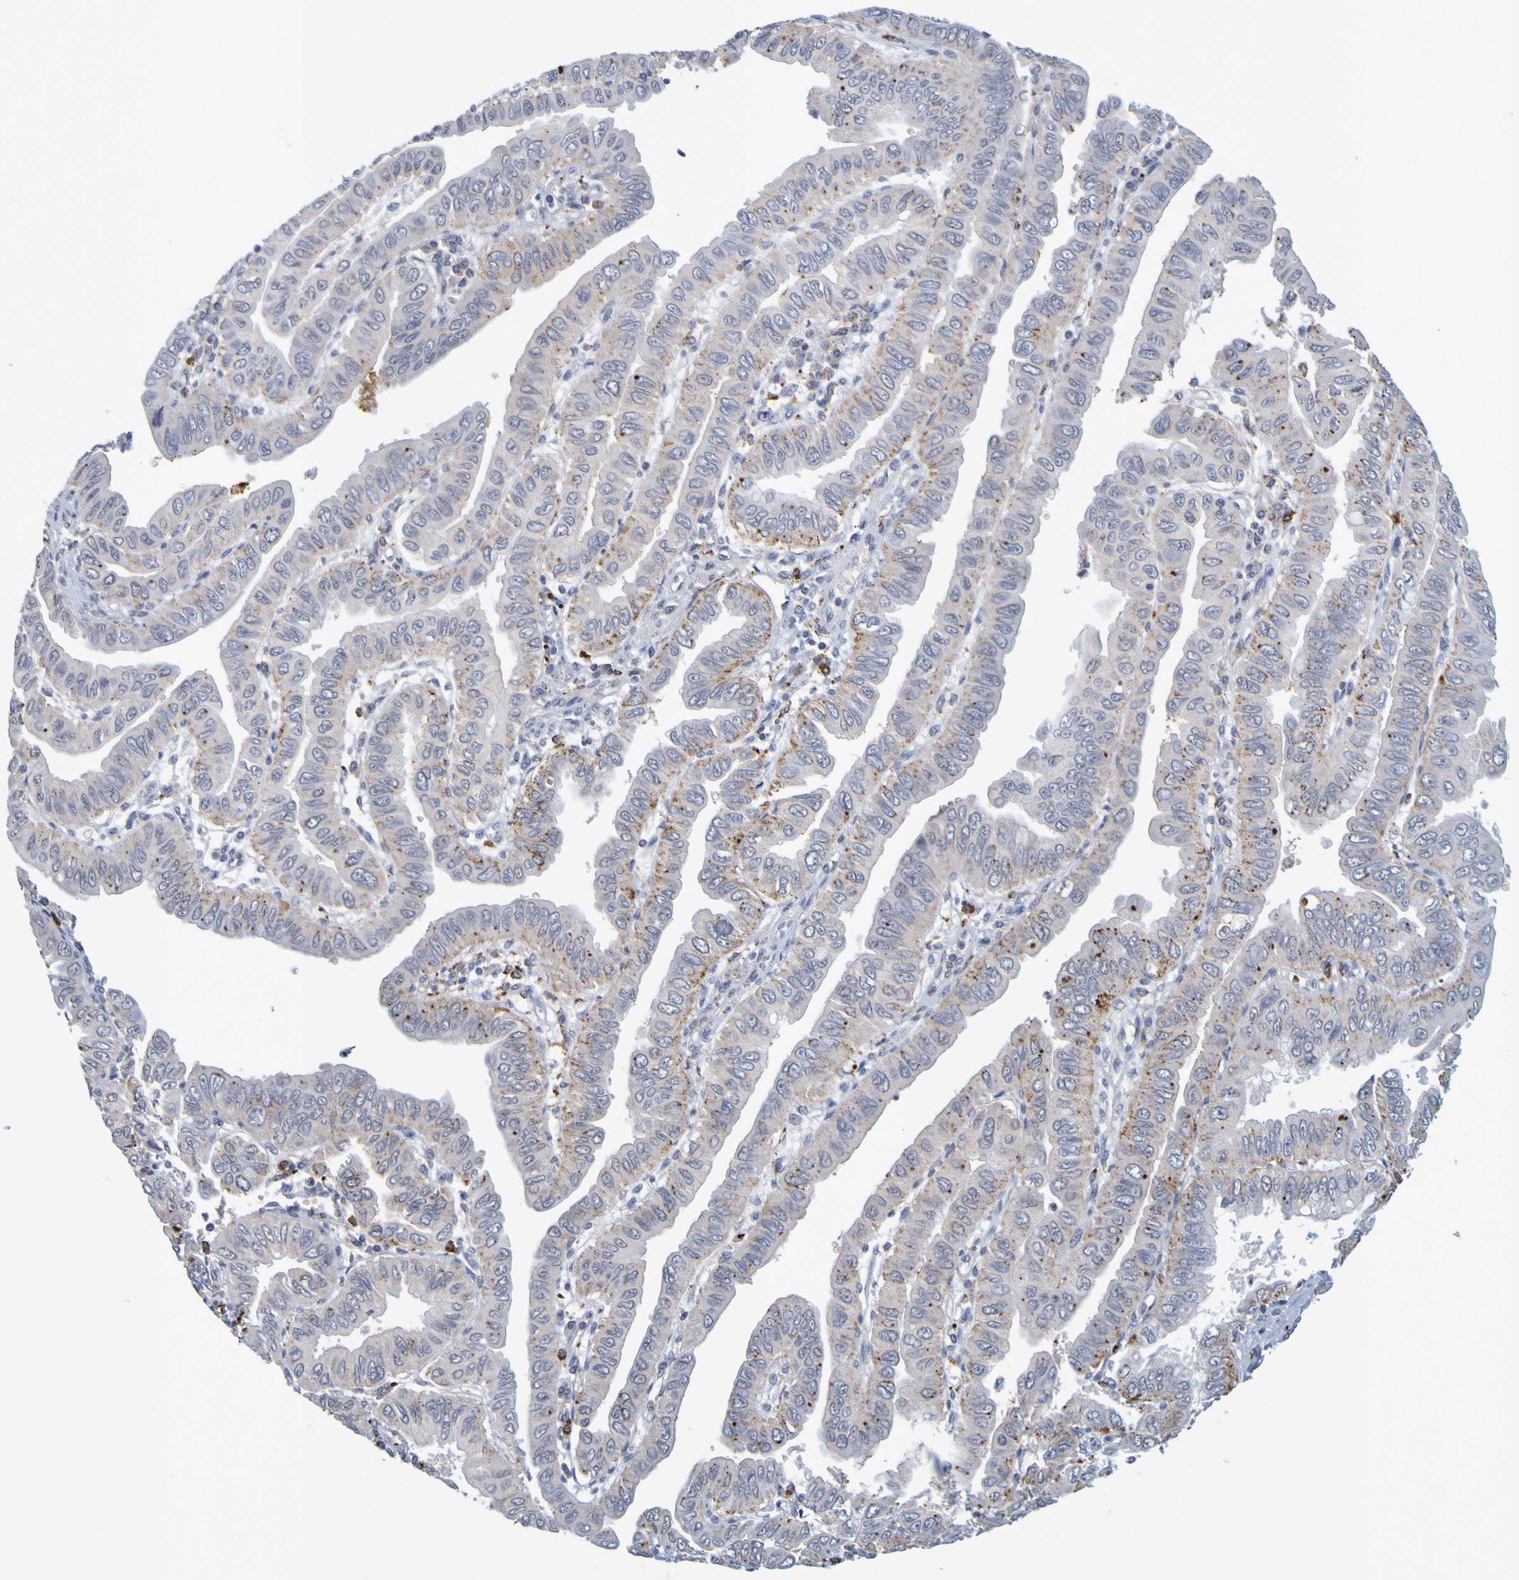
{"staining": {"intensity": "moderate", "quantity": "25%-75%", "location": "cytoplasmic/membranous"}, "tissue": "pancreatic cancer", "cell_type": "Tumor cells", "image_type": "cancer", "snomed": [{"axis": "morphology", "description": "Normal tissue, NOS"}, {"axis": "topography", "description": "Lymph node"}], "caption": "Pancreatic cancer tissue shows moderate cytoplasmic/membranous staining in approximately 25%-75% of tumor cells, visualized by immunohistochemistry.", "gene": "TPH1", "patient": {"sex": "male", "age": 50}}